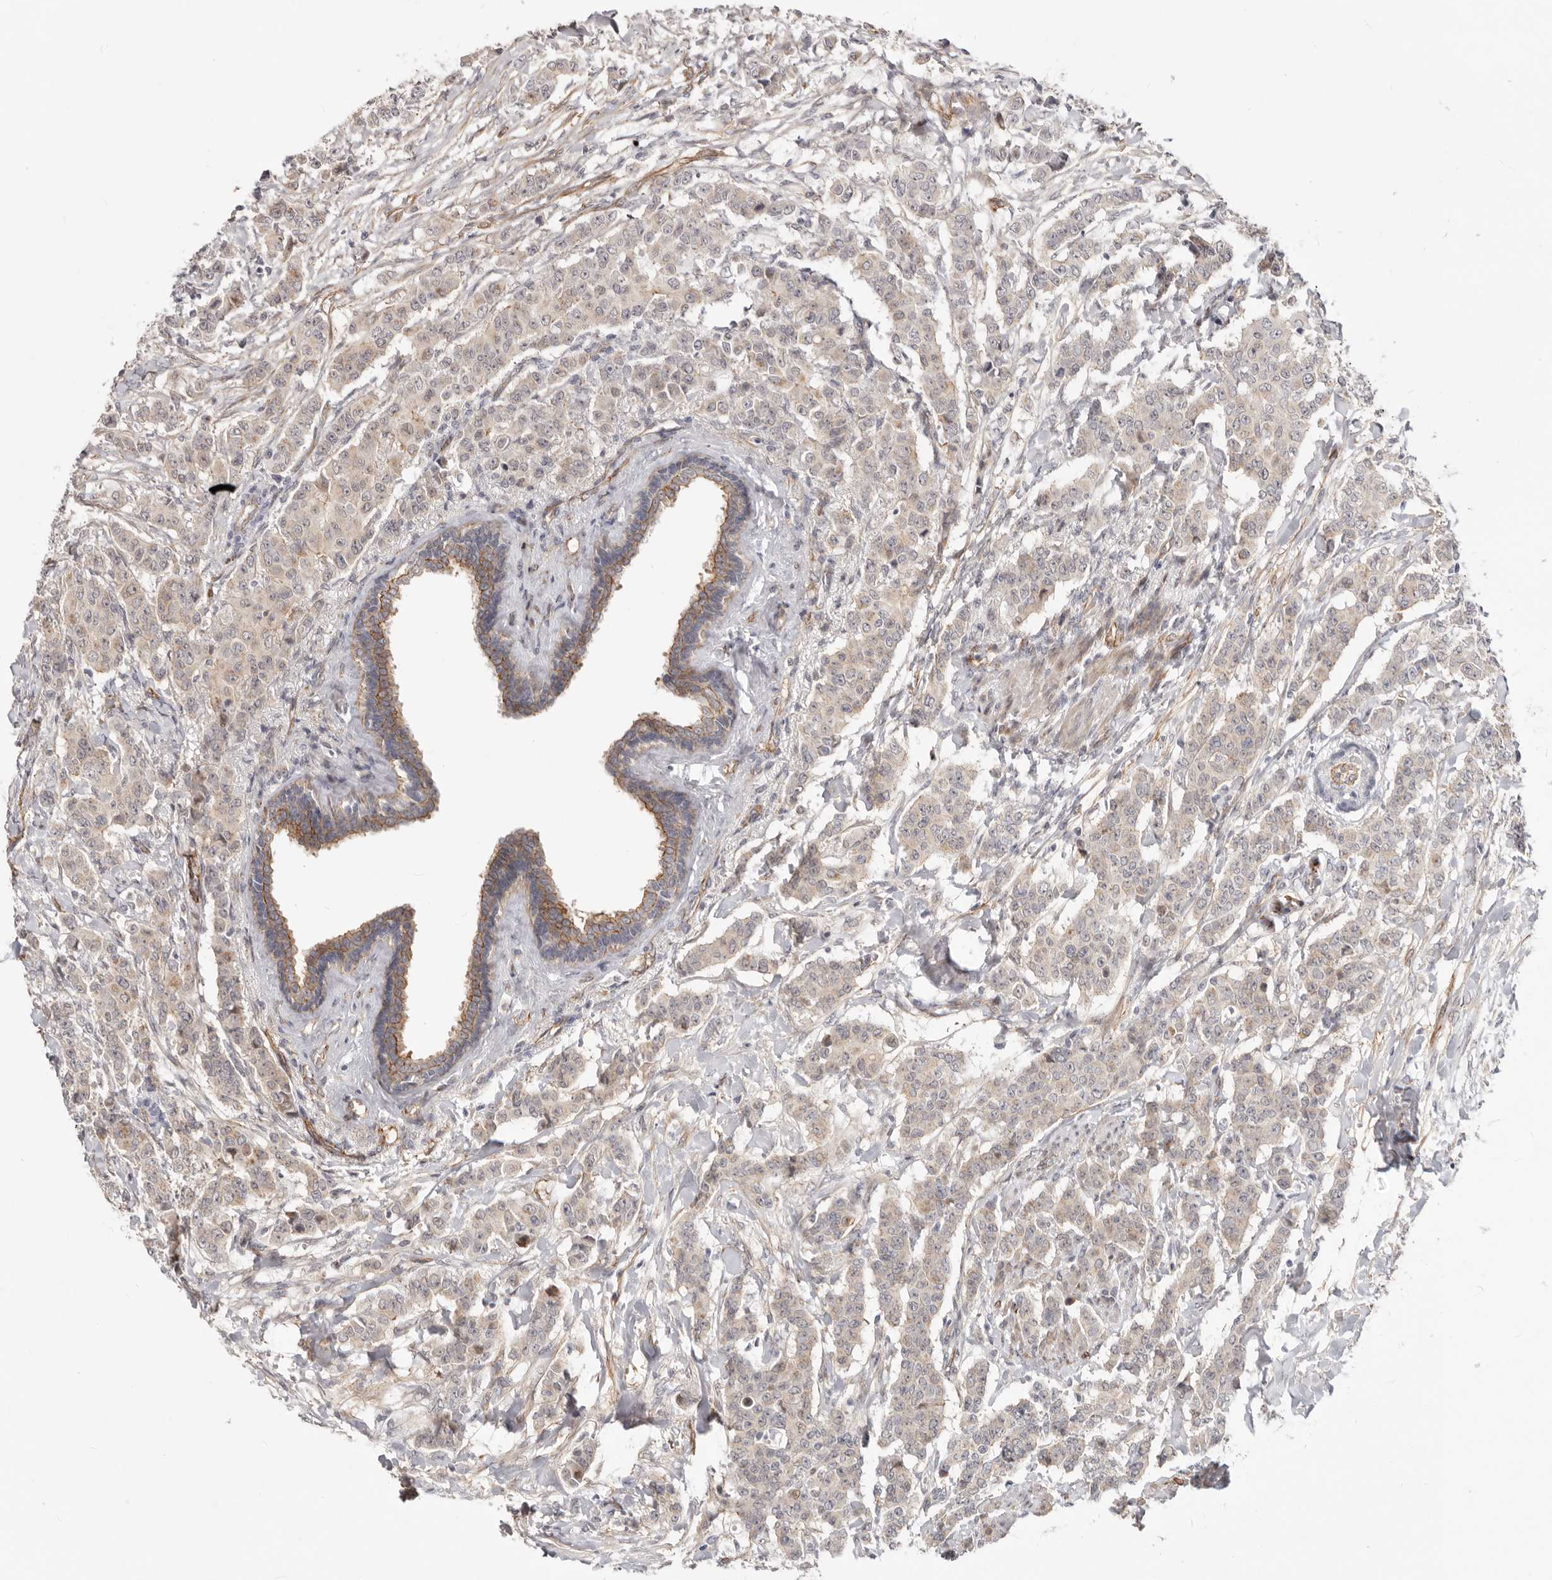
{"staining": {"intensity": "weak", "quantity": "25%-75%", "location": "cytoplasmic/membranous"}, "tissue": "breast cancer", "cell_type": "Tumor cells", "image_type": "cancer", "snomed": [{"axis": "morphology", "description": "Duct carcinoma"}, {"axis": "topography", "description": "Breast"}], "caption": "Immunohistochemical staining of breast cancer displays low levels of weak cytoplasmic/membranous protein staining in about 25%-75% of tumor cells.", "gene": "SZT2", "patient": {"sex": "female", "age": 40}}